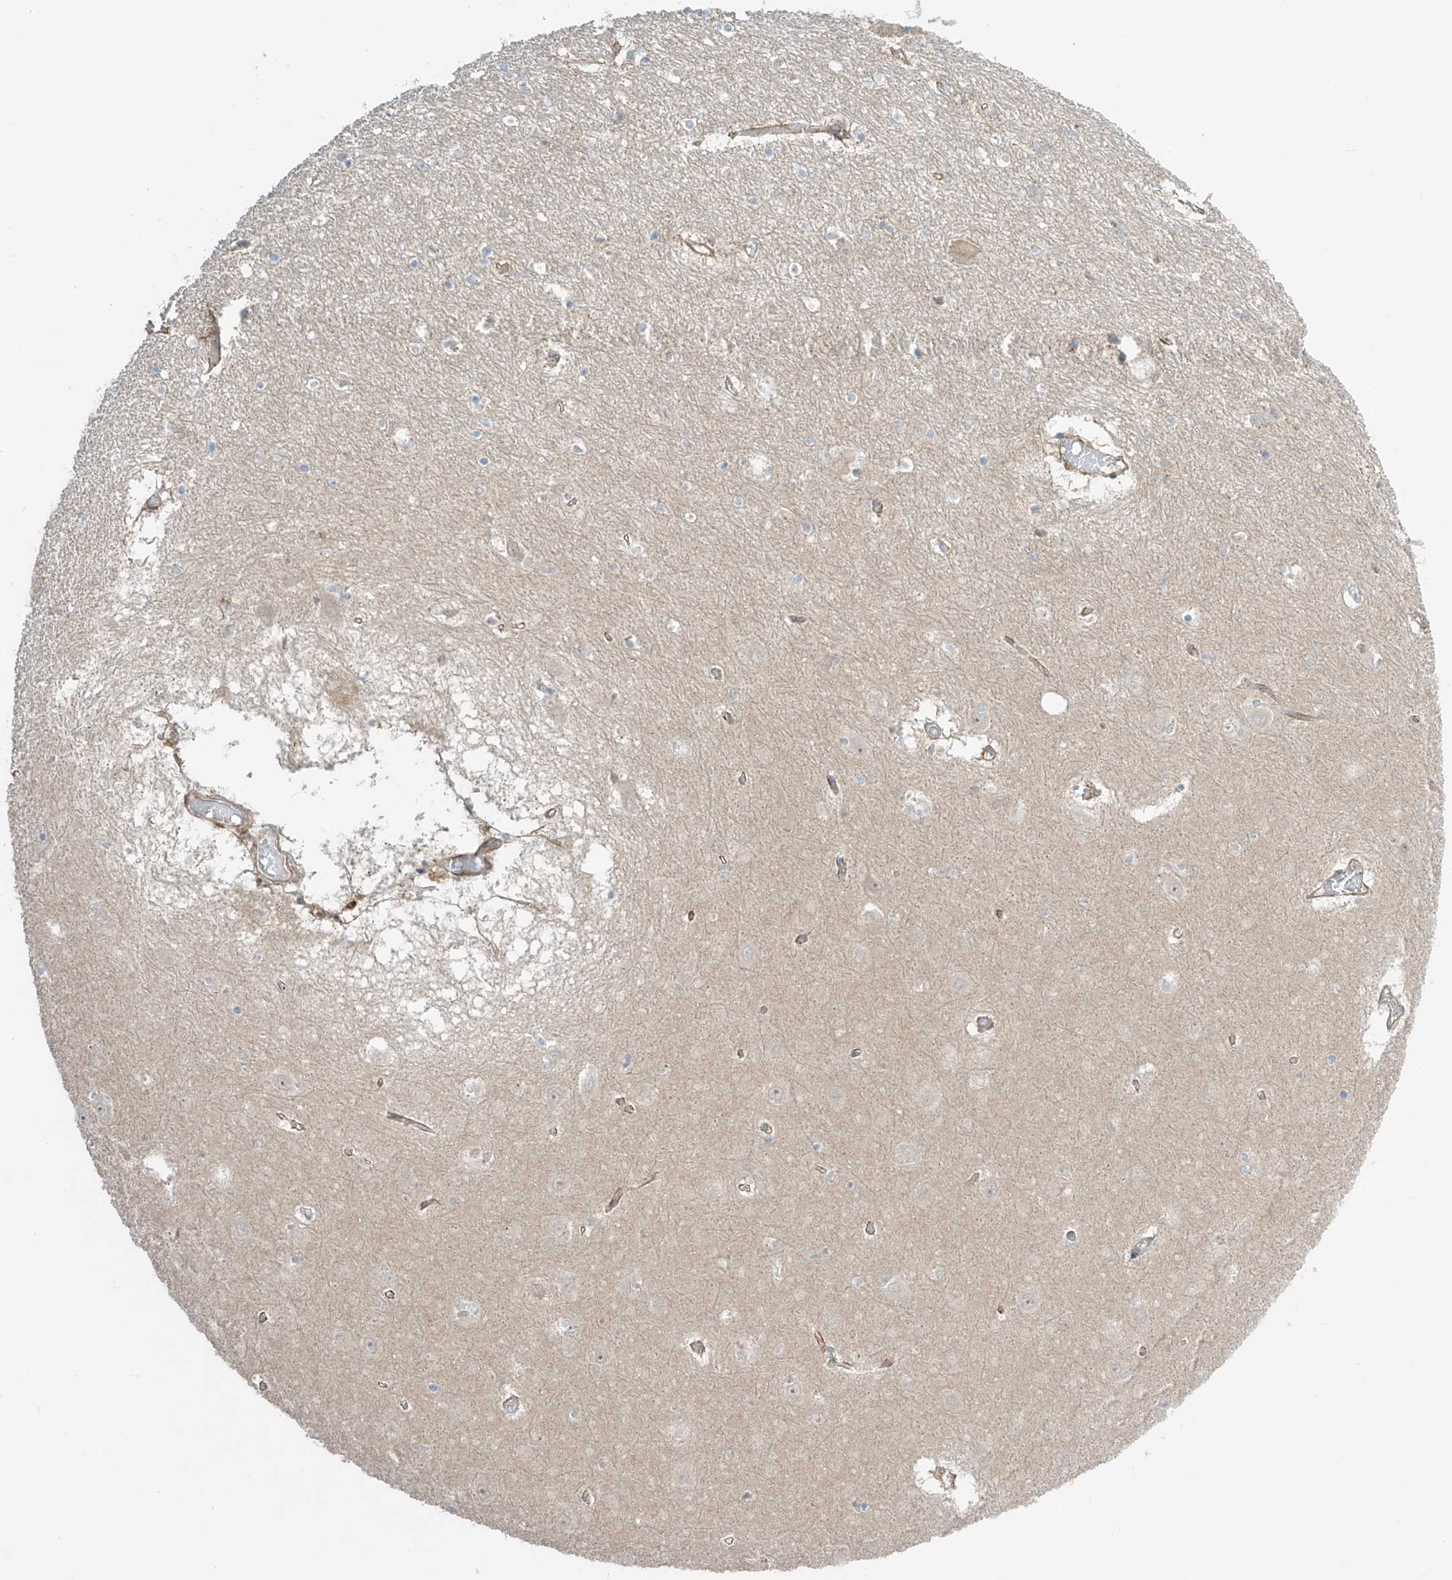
{"staining": {"intensity": "weak", "quantity": "<25%", "location": "cytoplasmic/membranous"}, "tissue": "hippocampus", "cell_type": "Glial cells", "image_type": "normal", "snomed": [{"axis": "morphology", "description": "Normal tissue, NOS"}, {"axis": "topography", "description": "Hippocampus"}], "caption": "There is no significant positivity in glial cells of hippocampus.", "gene": "ENTR1", "patient": {"sex": "male", "age": 70}}